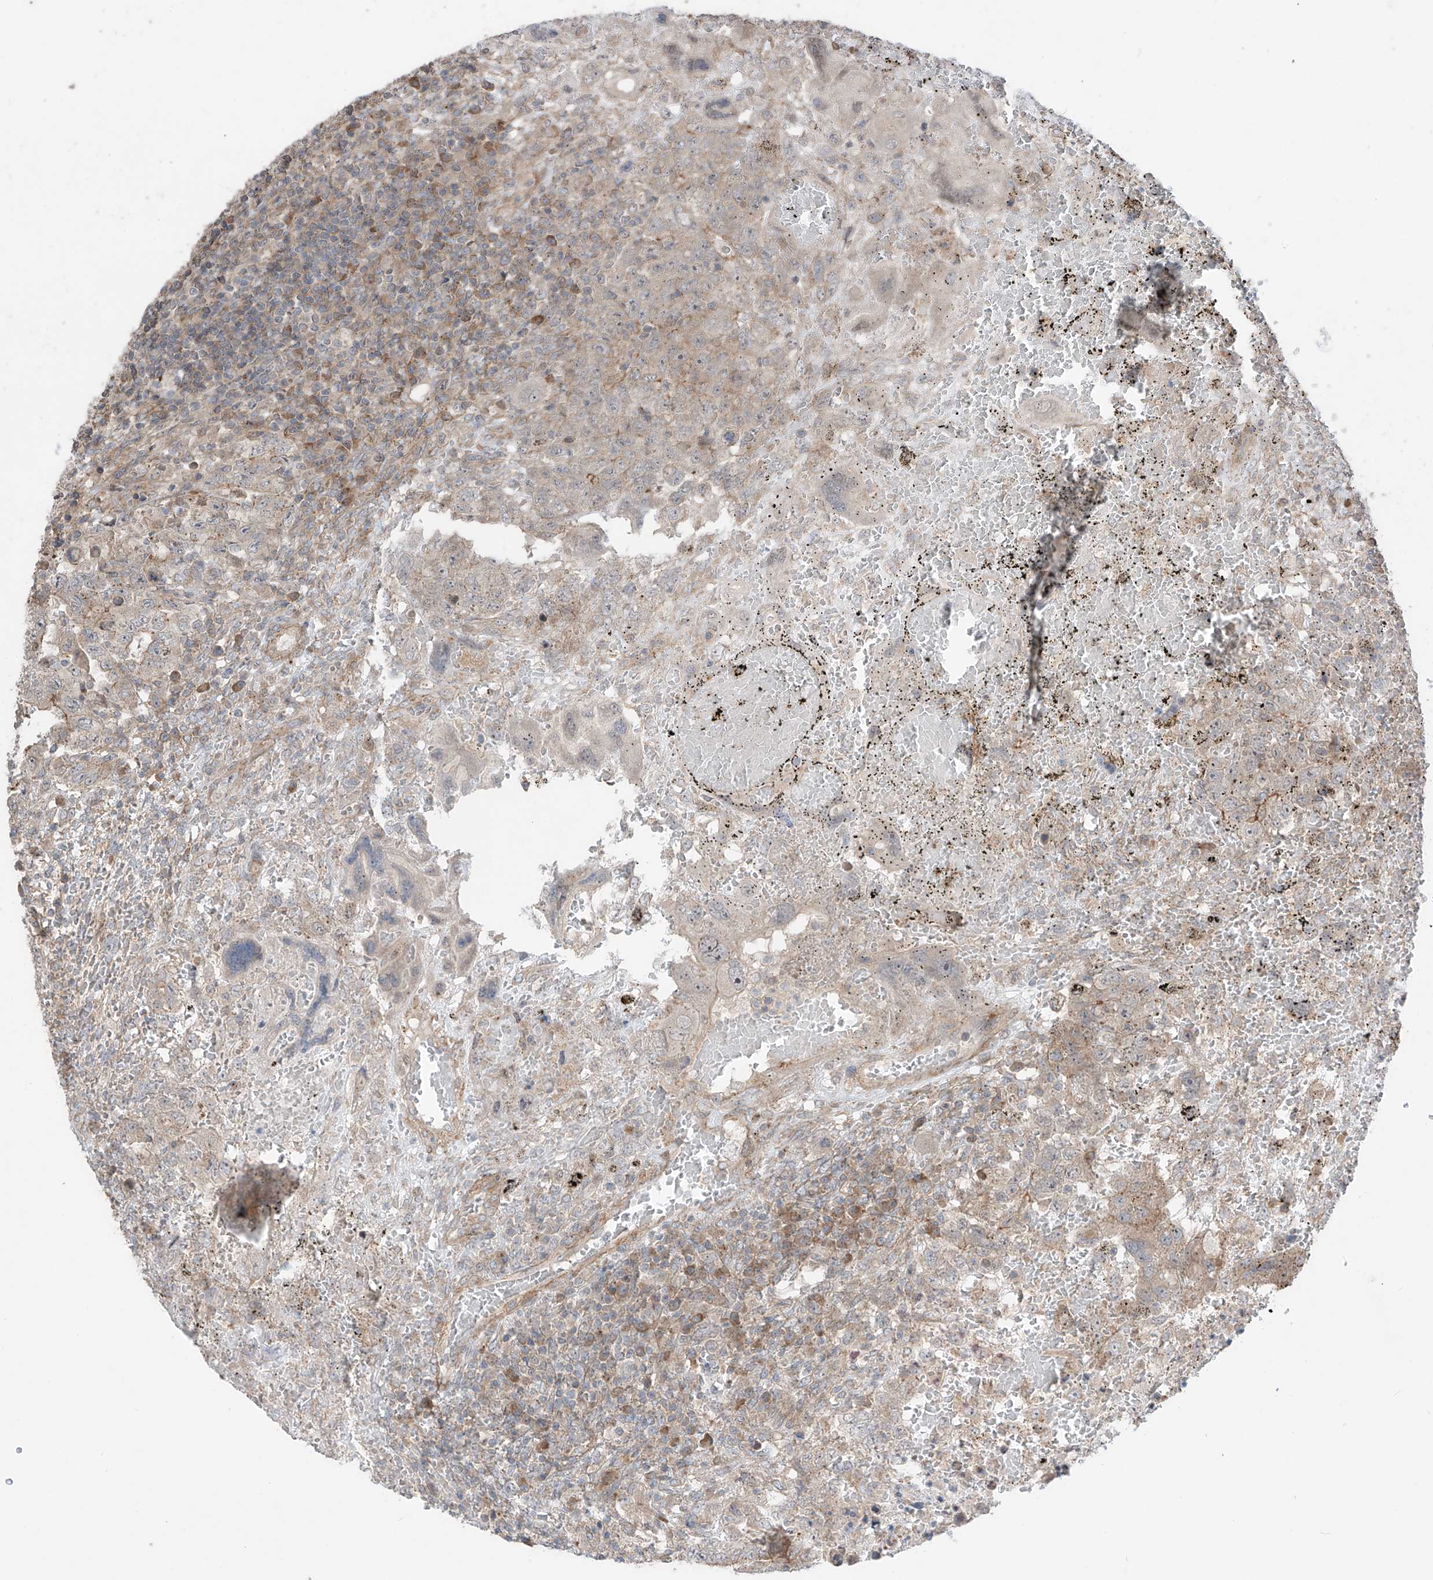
{"staining": {"intensity": "moderate", "quantity": "<25%", "location": "cytoplasmic/membranous"}, "tissue": "testis cancer", "cell_type": "Tumor cells", "image_type": "cancer", "snomed": [{"axis": "morphology", "description": "Carcinoma, Embryonal, NOS"}, {"axis": "topography", "description": "Testis"}], "caption": "Testis cancer was stained to show a protein in brown. There is low levels of moderate cytoplasmic/membranous expression in about <25% of tumor cells.", "gene": "LRRC74A", "patient": {"sex": "male", "age": 26}}